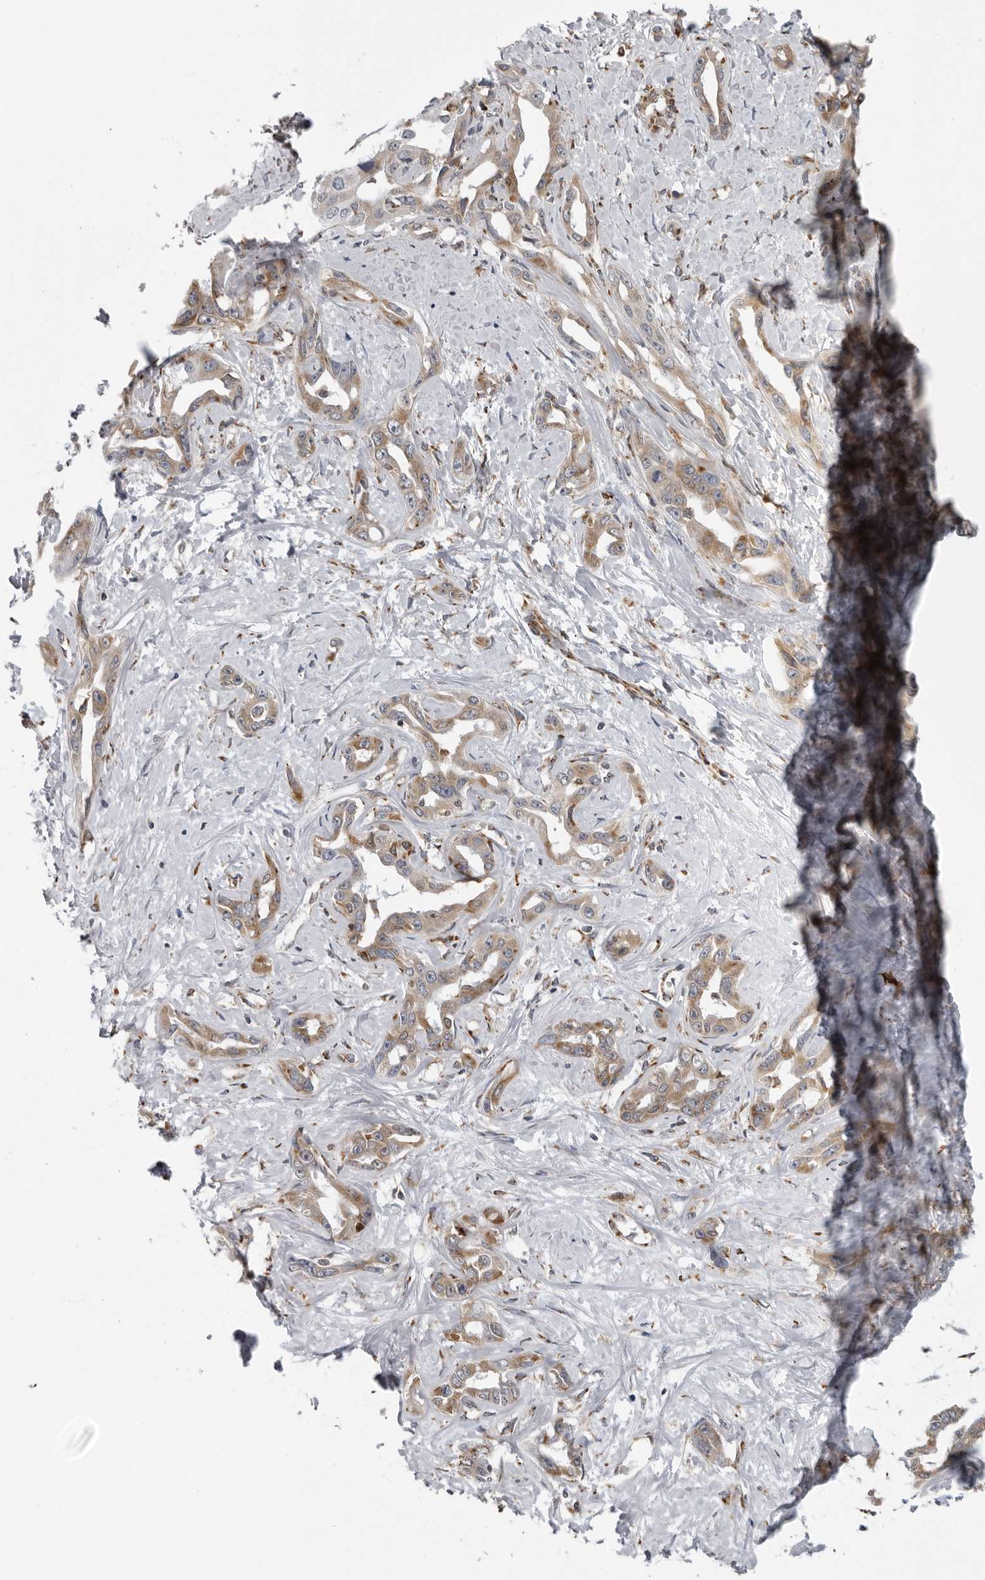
{"staining": {"intensity": "moderate", "quantity": ">75%", "location": "cytoplasmic/membranous"}, "tissue": "liver cancer", "cell_type": "Tumor cells", "image_type": "cancer", "snomed": [{"axis": "morphology", "description": "Cholangiocarcinoma"}, {"axis": "topography", "description": "Liver"}], "caption": "Immunohistochemical staining of human liver cholangiocarcinoma shows medium levels of moderate cytoplasmic/membranous protein staining in about >75% of tumor cells.", "gene": "ALPK2", "patient": {"sex": "male", "age": 59}}